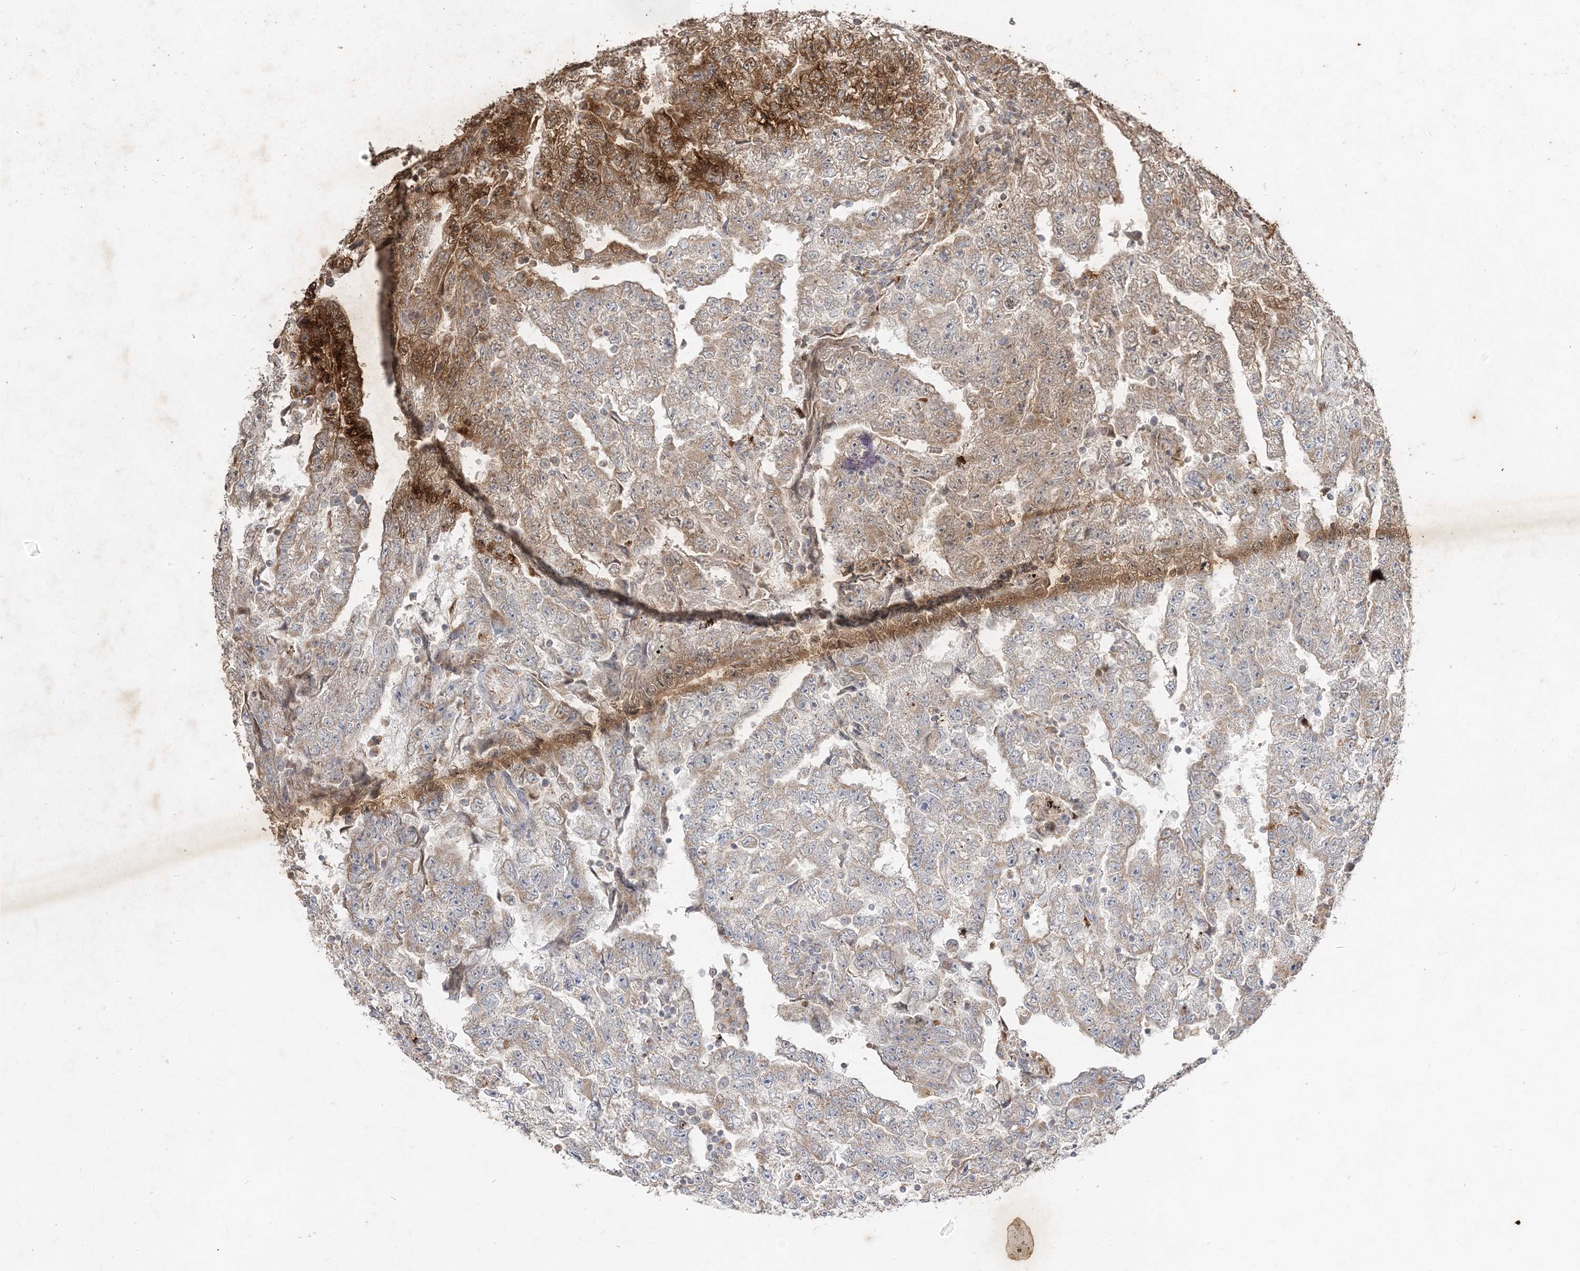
{"staining": {"intensity": "strong", "quantity": "<25%", "location": "cytoplasmic/membranous"}, "tissue": "testis cancer", "cell_type": "Tumor cells", "image_type": "cancer", "snomed": [{"axis": "morphology", "description": "Carcinoma, Embryonal, NOS"}, {"axis": "topography", "description": "Testis"}], "caption": "Testis embryonal carcinoma tissue displays strong cytoplasmic/membranous positivity in approximately <25% of tumor cells (brown staining indicates protein expression, while blue staining denotes nuclei).", "gene": "RAB14", "patient": {"sex": "male", "age": 25}}